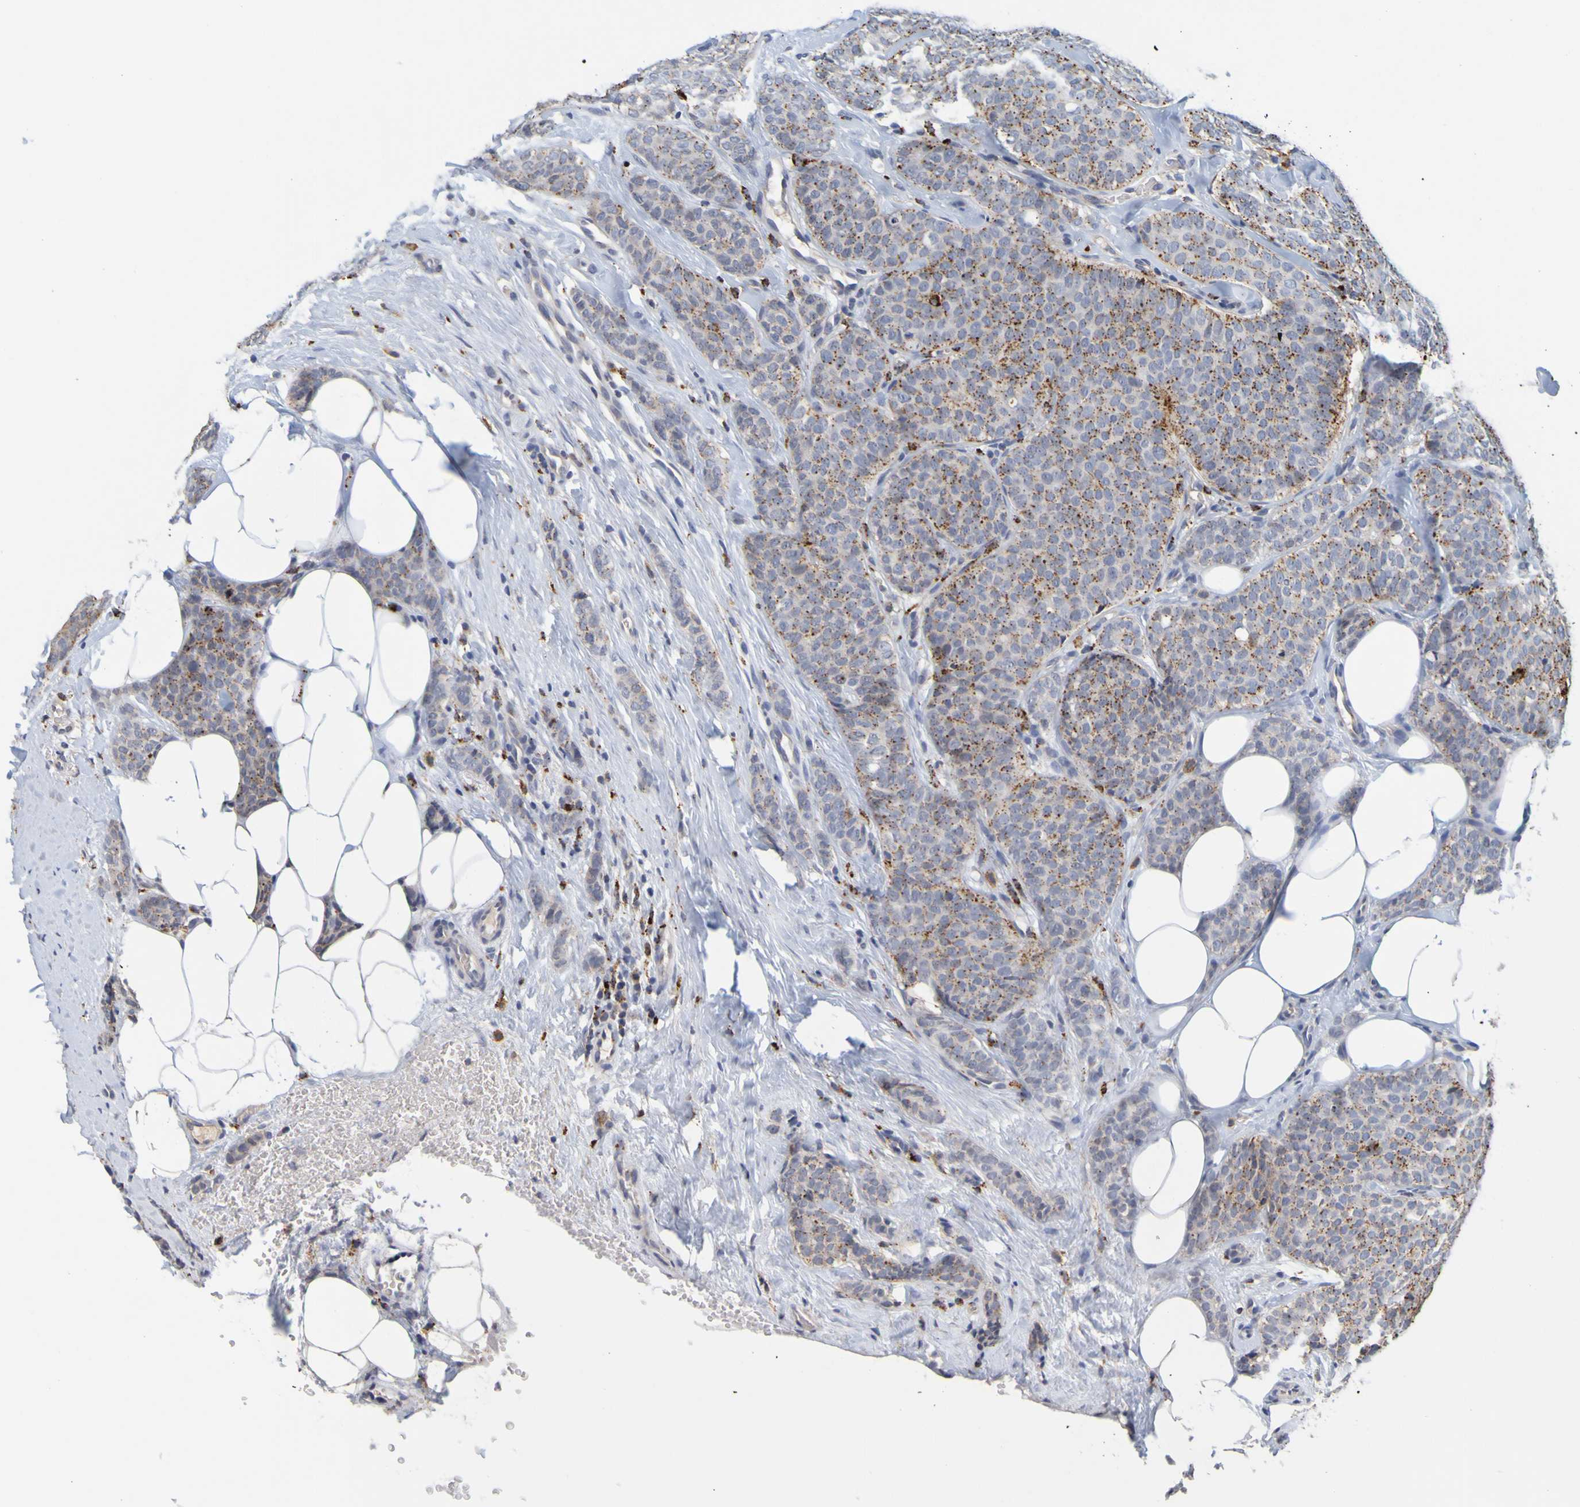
{"staining": {"intensity": "moderate", "quantity": "25%-75%", "location": "cytoplasmic/membranous"}, "tissue": "breast cancer", "cell_type": "Tumor cells", "image_type": "cancer", "snomed": [{"axis": "morphology", "description": "Lobular carcinoma"}, {"axis": "topography", "description": "Skin"}, {"axis": "topography", "description": "Breast"}], "caption": "About 25%-75% of tumor cells in human breast lobular carcinoma exhibit moderate cytoplasmic/membranous protein positivity as visualized by brown immunohistochemical staining.", "gene": "TPH1", "patient": {"sex": "female", "age": 46}}